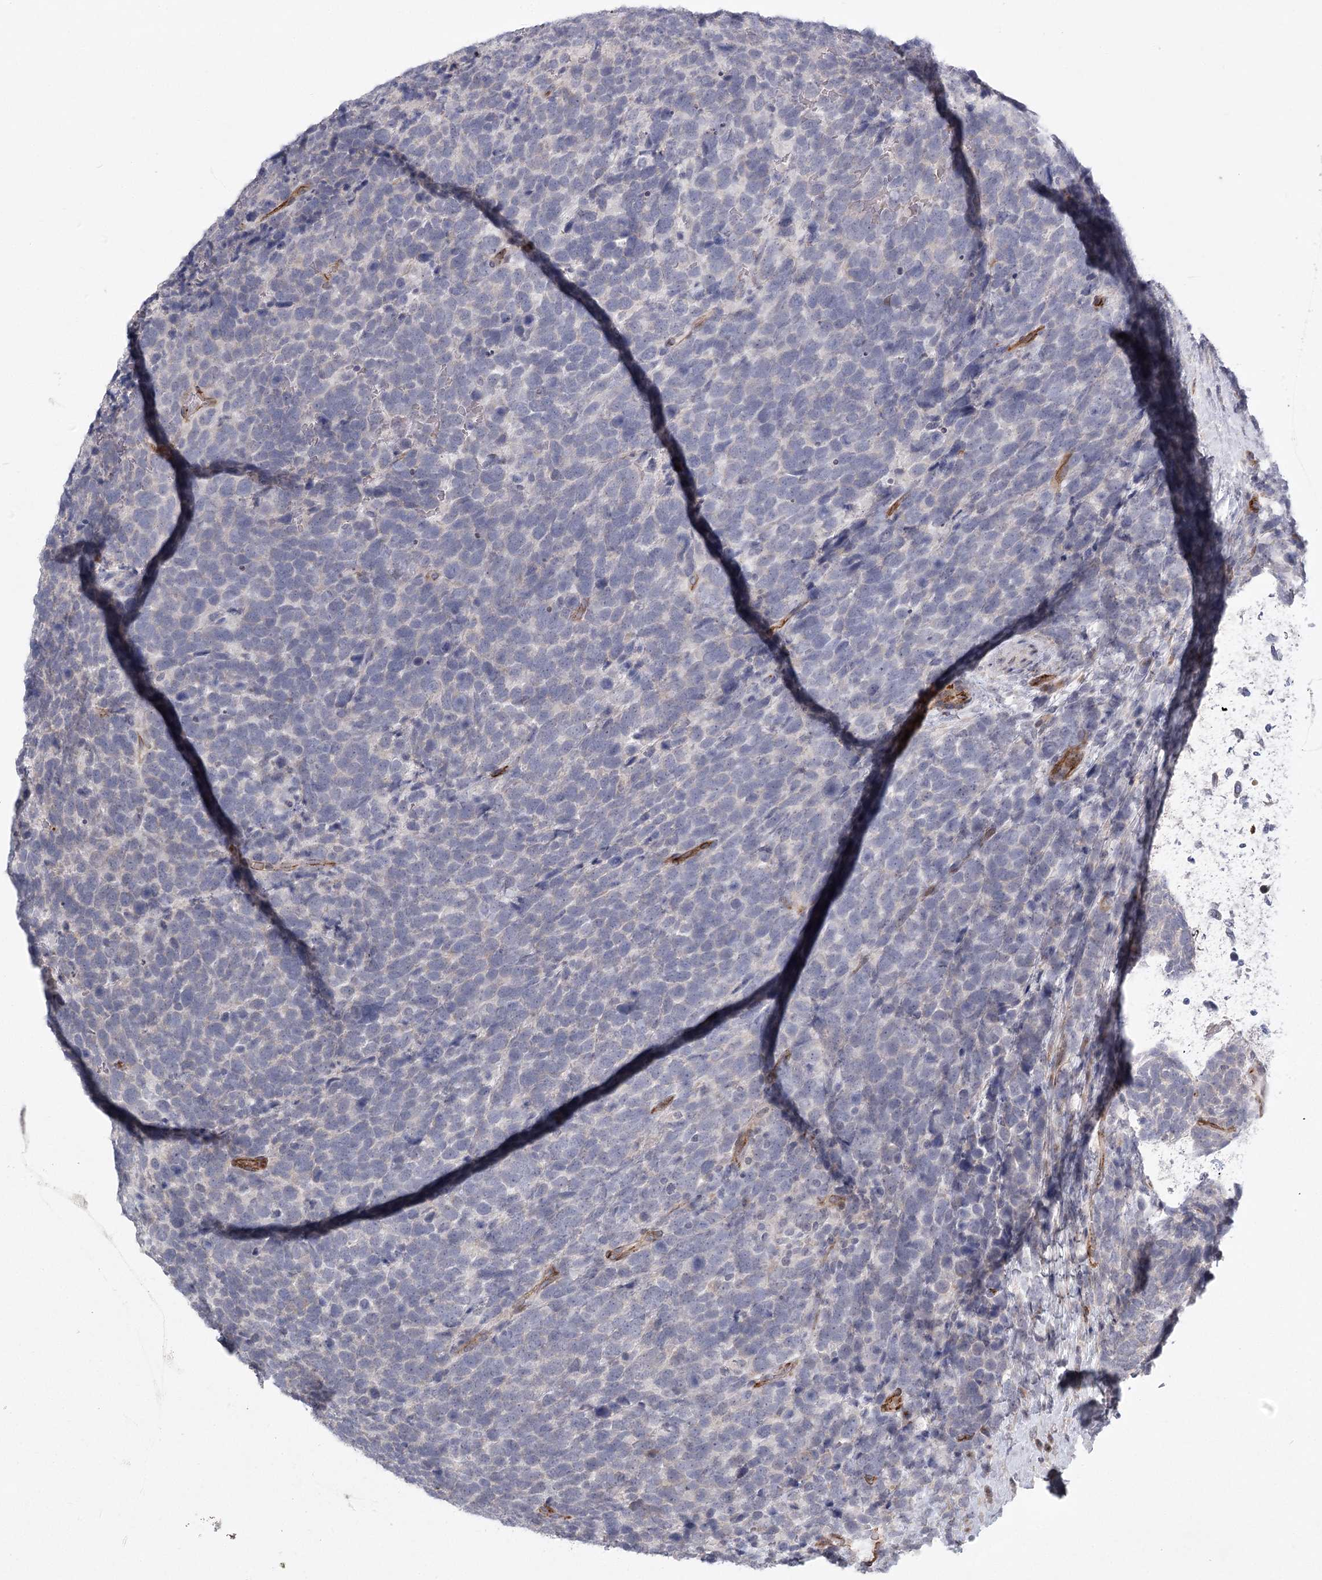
{"staining": {"intensity": "negative", "quantity": "none", "location": "none"}, "tissue": "urothelial cancer", "cell_type": "Tumor cells", "image_type": "cancer", "snomed": [{"axis": "morphology", "description": "Urothelial carcinoma, High grade"}, {"axis": "topography", "description": "Urinary bladder"}], "caption": "IHC of urothelial cancer shows no positivity in tumor cells.", "gene": "MEPE", "patient": {"sex": "female", "age": 82}}